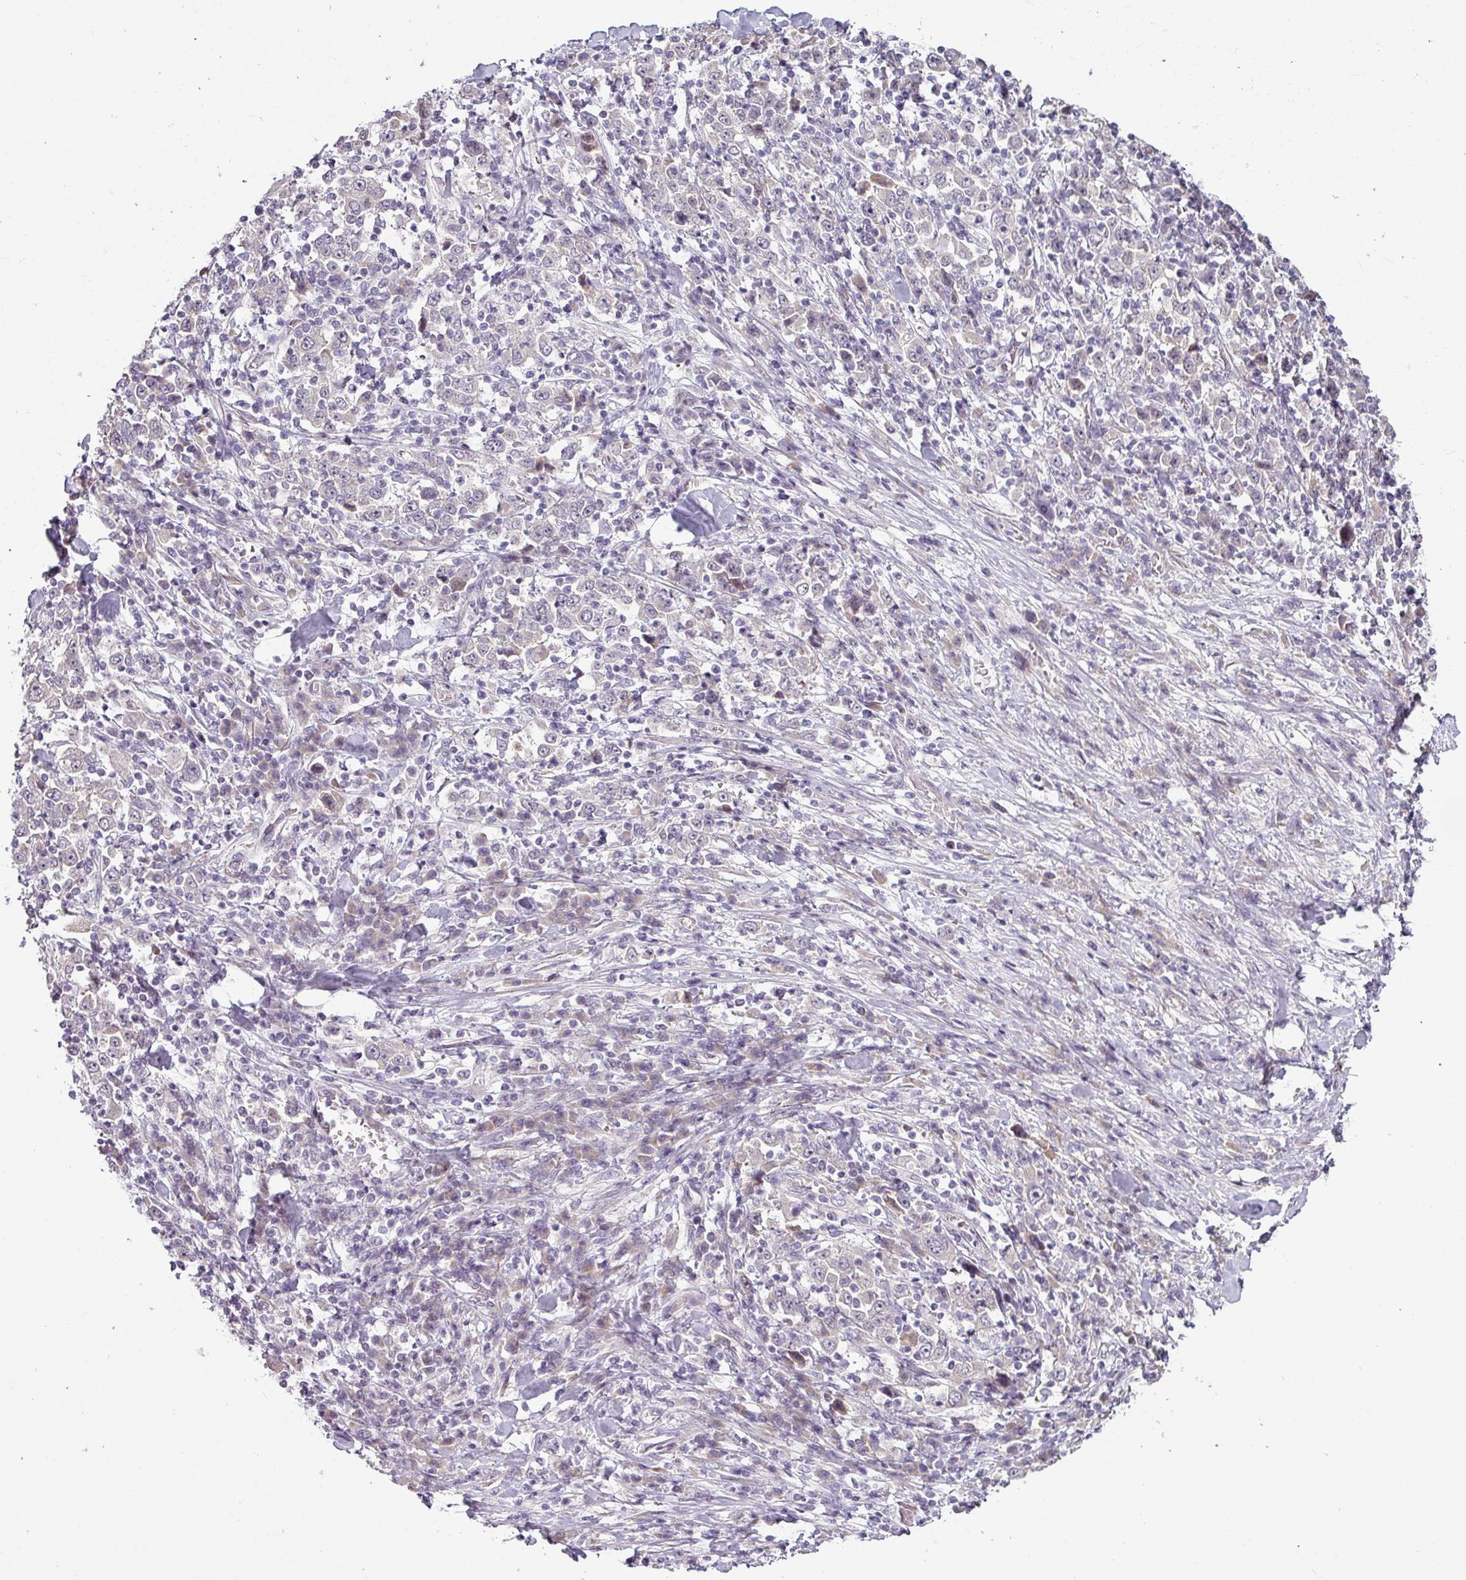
{"staining": {"intensity": "negative", "quantity": "none", "location": "none"}, "tissue": "stomach cancer", "cell_type": "Tumor cells", "image_type": "cancer", "snomed": [{"axis": "morphology", "description": "Normal tissue, NOS"}, {"axis": "morphology", "description": "Adenocarcinoma, NOS"}, {"axis": "topography", "description": "Stomach, upper"}, {"axis": "topography", "description": "Stomach"}], "caption": "Immunohistochemistry of stomach cancer (adenocarcinoma) reveals no staining in tumor cells.", "gene": "OR52D1", "patient": {"sex": "male", "age": 59}}